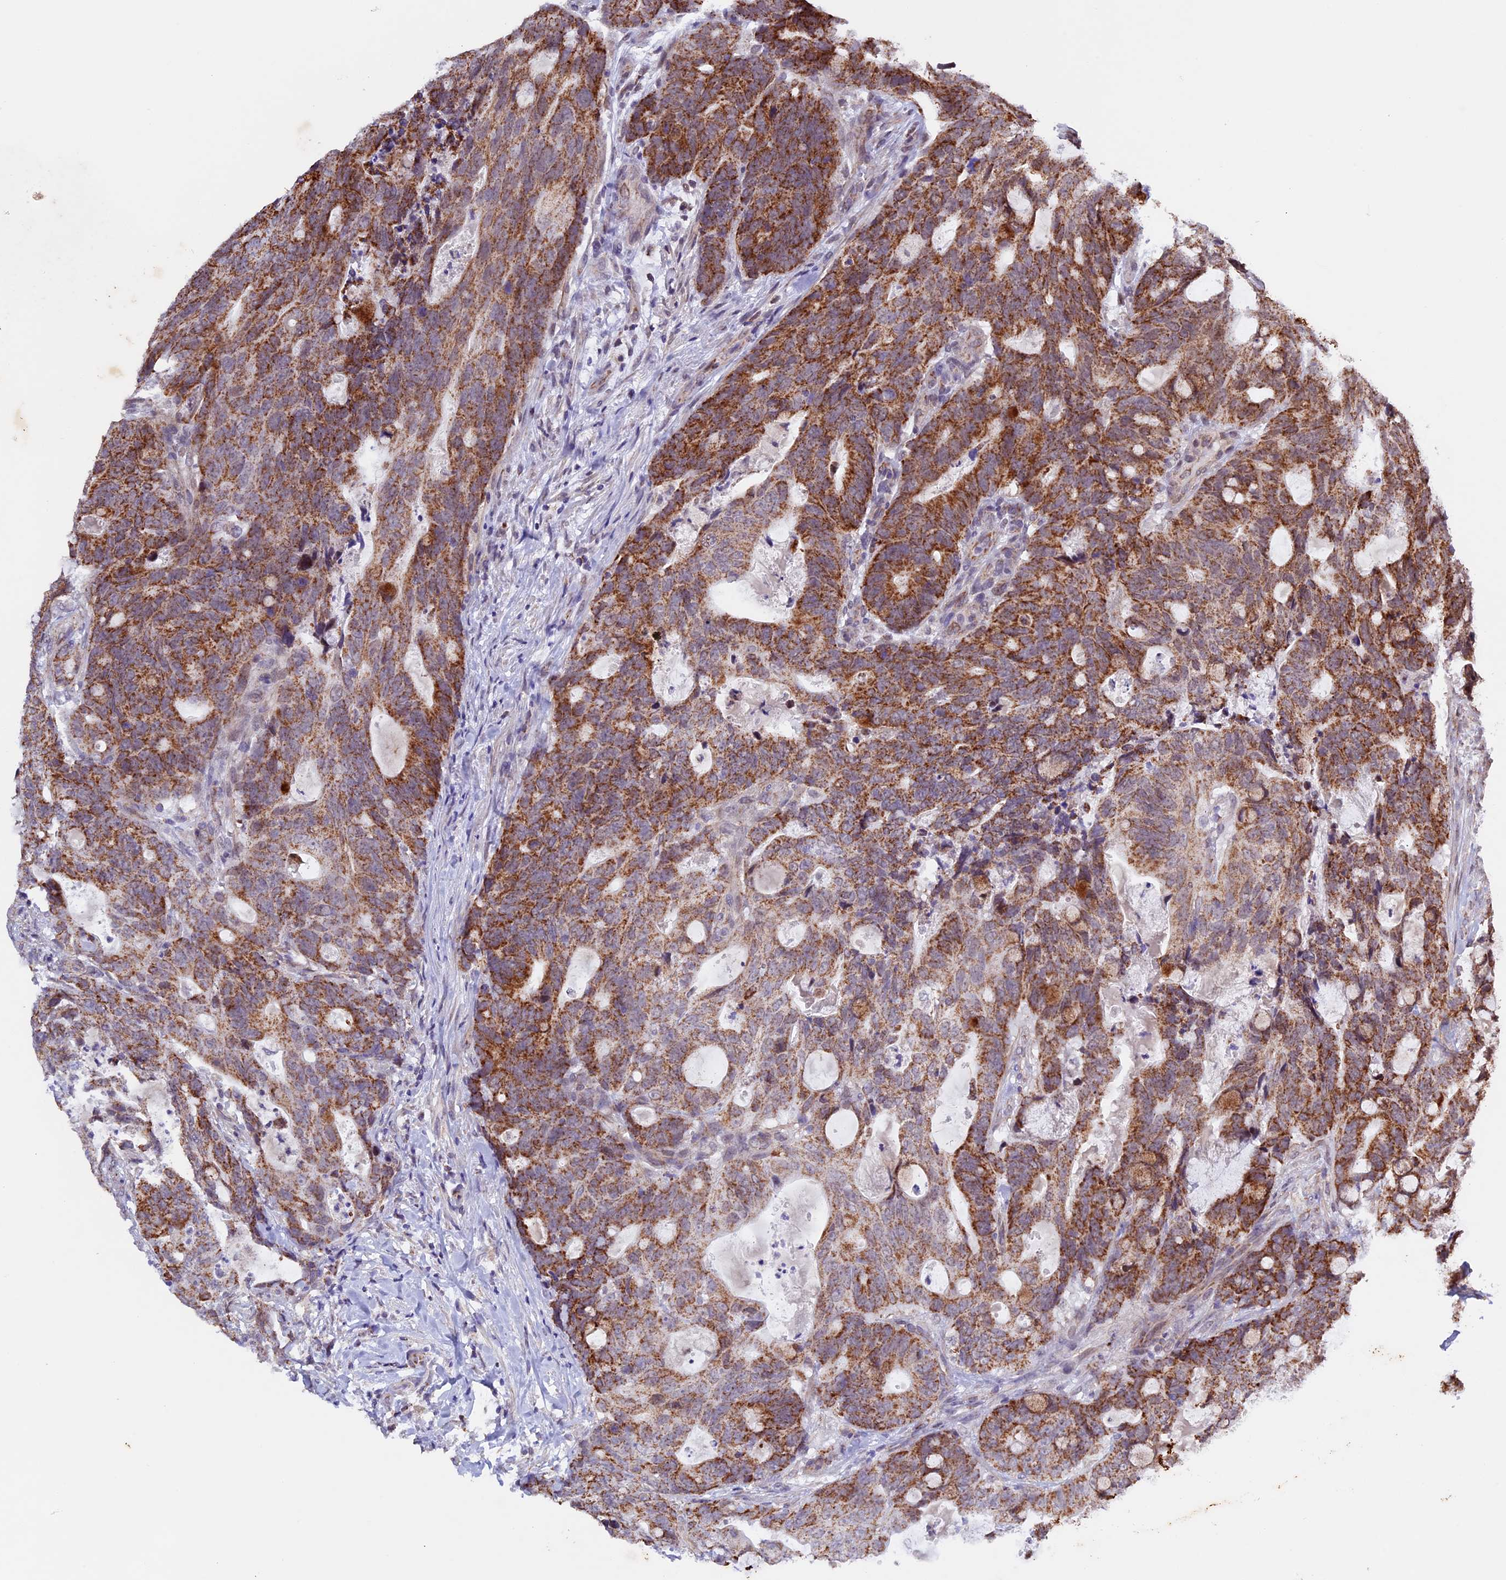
{"staining": {"intensity": "moderate", "quantity": ">75%", "location": "cytoplasmic/membranous"}, "tissue": "colorectal cancer", "cell_type": "Tumor cells", "image_type": "cancer", "snomed": [{"axis": "morphology", "description": "Adenocarcinoma, NOS"}, {"axis": "topography", "description": "Colon"}], "caption": "Colorectal cancer tissue exhibits moderate cytoplasmic/membranous positivity in approximately >75% of tumor cells, visualized by immunohistochemistry.", "gene": "TFAM", "patient": {"sex": "female", "age": 82}}